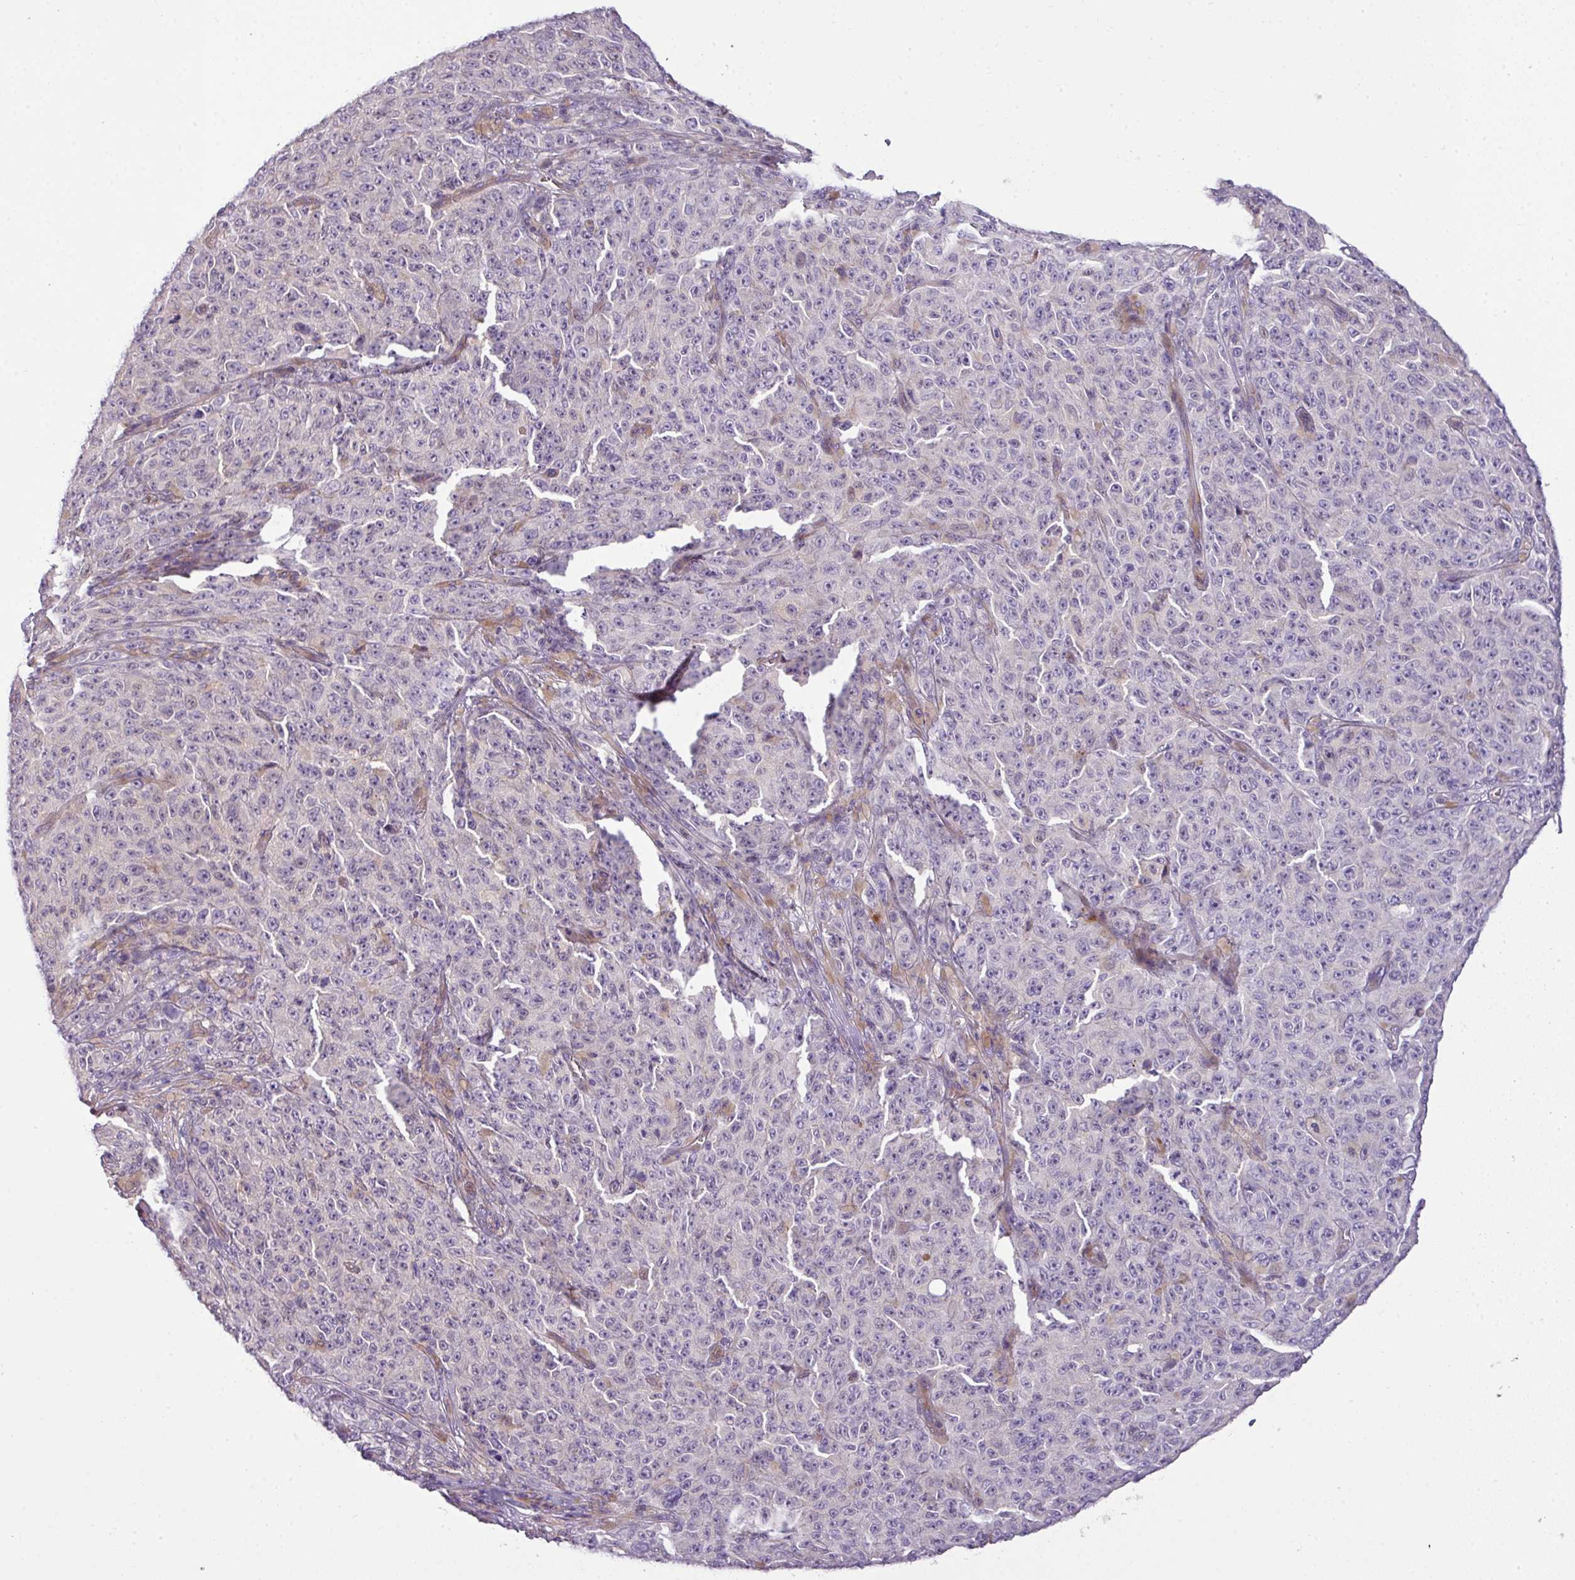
{"staining": {"intensity": "negative", "quantity": "none", "location": "none"}, "tissue": "melanoma", "cell_type": "Tumor cells", "image_type": "cancer", "snomed": [{"axis": "morphology", "description": "Malignant melanoma, NOS"}, {"axis": "topography", "description": "Skin"}], "caption": "DAB (3,3'-diaminobenzidine) immunohistochemical staining of melanoma demonstrates no significant staining in tumor cells. The staining is performed using DAB (3,3'-diaminobenzidine) brown chromogen with nuclei counter-stained in using hematoxylin.", "gene": "PIK3R5", "patient": {"sex": "female", "age": 82}}